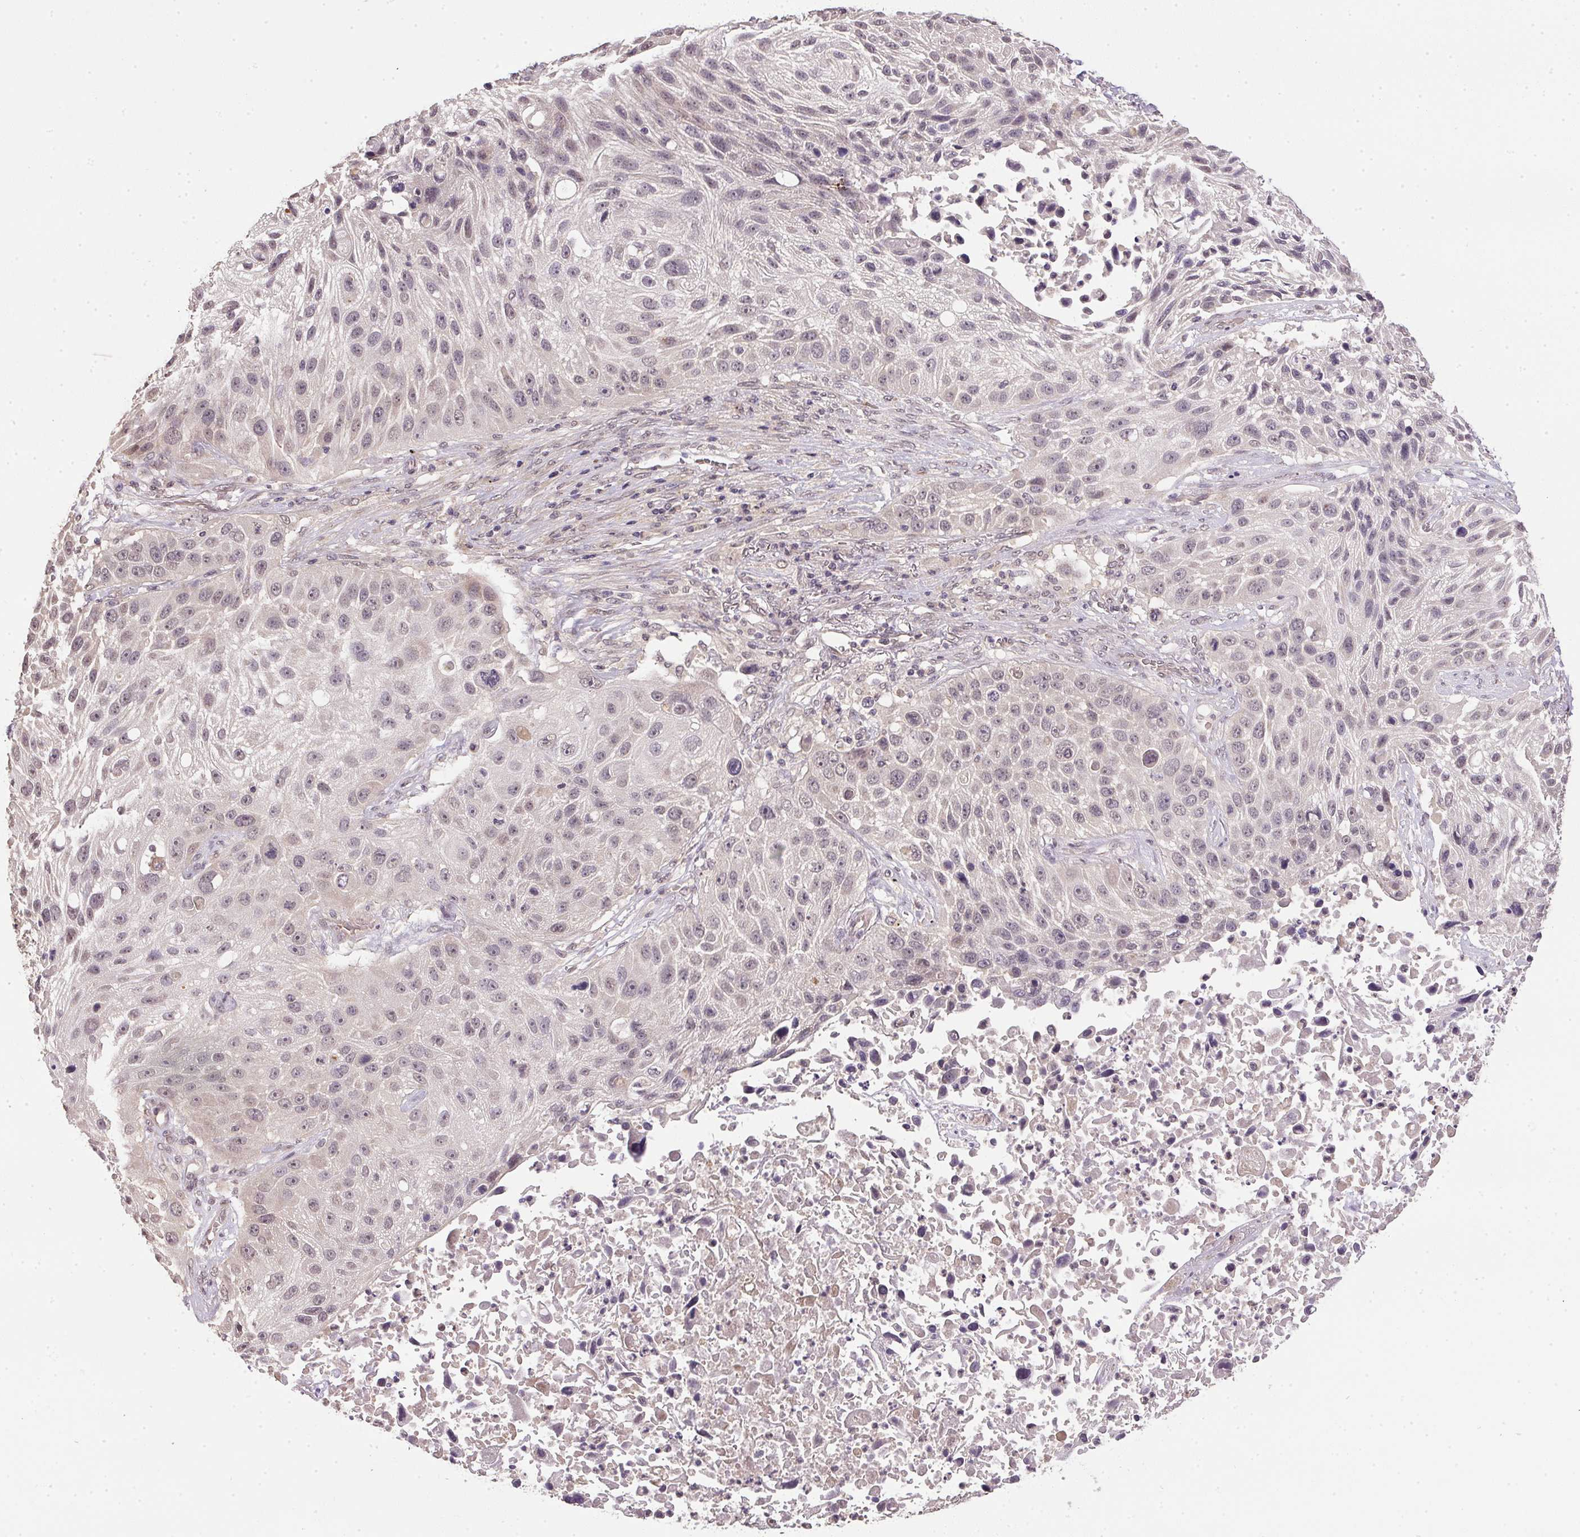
{"staining": {"intensity": "negative", "quantity": "none", "location": "none"}, "tissue": "lung cancer", "cell_type": "Tumor cells", "image_type": "cancer", "snomed": [{"axis": "morphology", "description": "Normal morphology"}, {"axis": "morphology", "description": "Squamous cell carcinoma, NOS"}, {"axis": "topography", "description": "Lymph node"}, {"axis": "topography", "description": "Lung"}], "caption": "An immunohistochemistry (IHC) micrograph of lung squamous cell carcinoma is shown. There is no staining in tumor cells of lung squamous cell carcinoma.", "gene": "PPP4R4", "patient": {"sex": "male", "age": 67}}